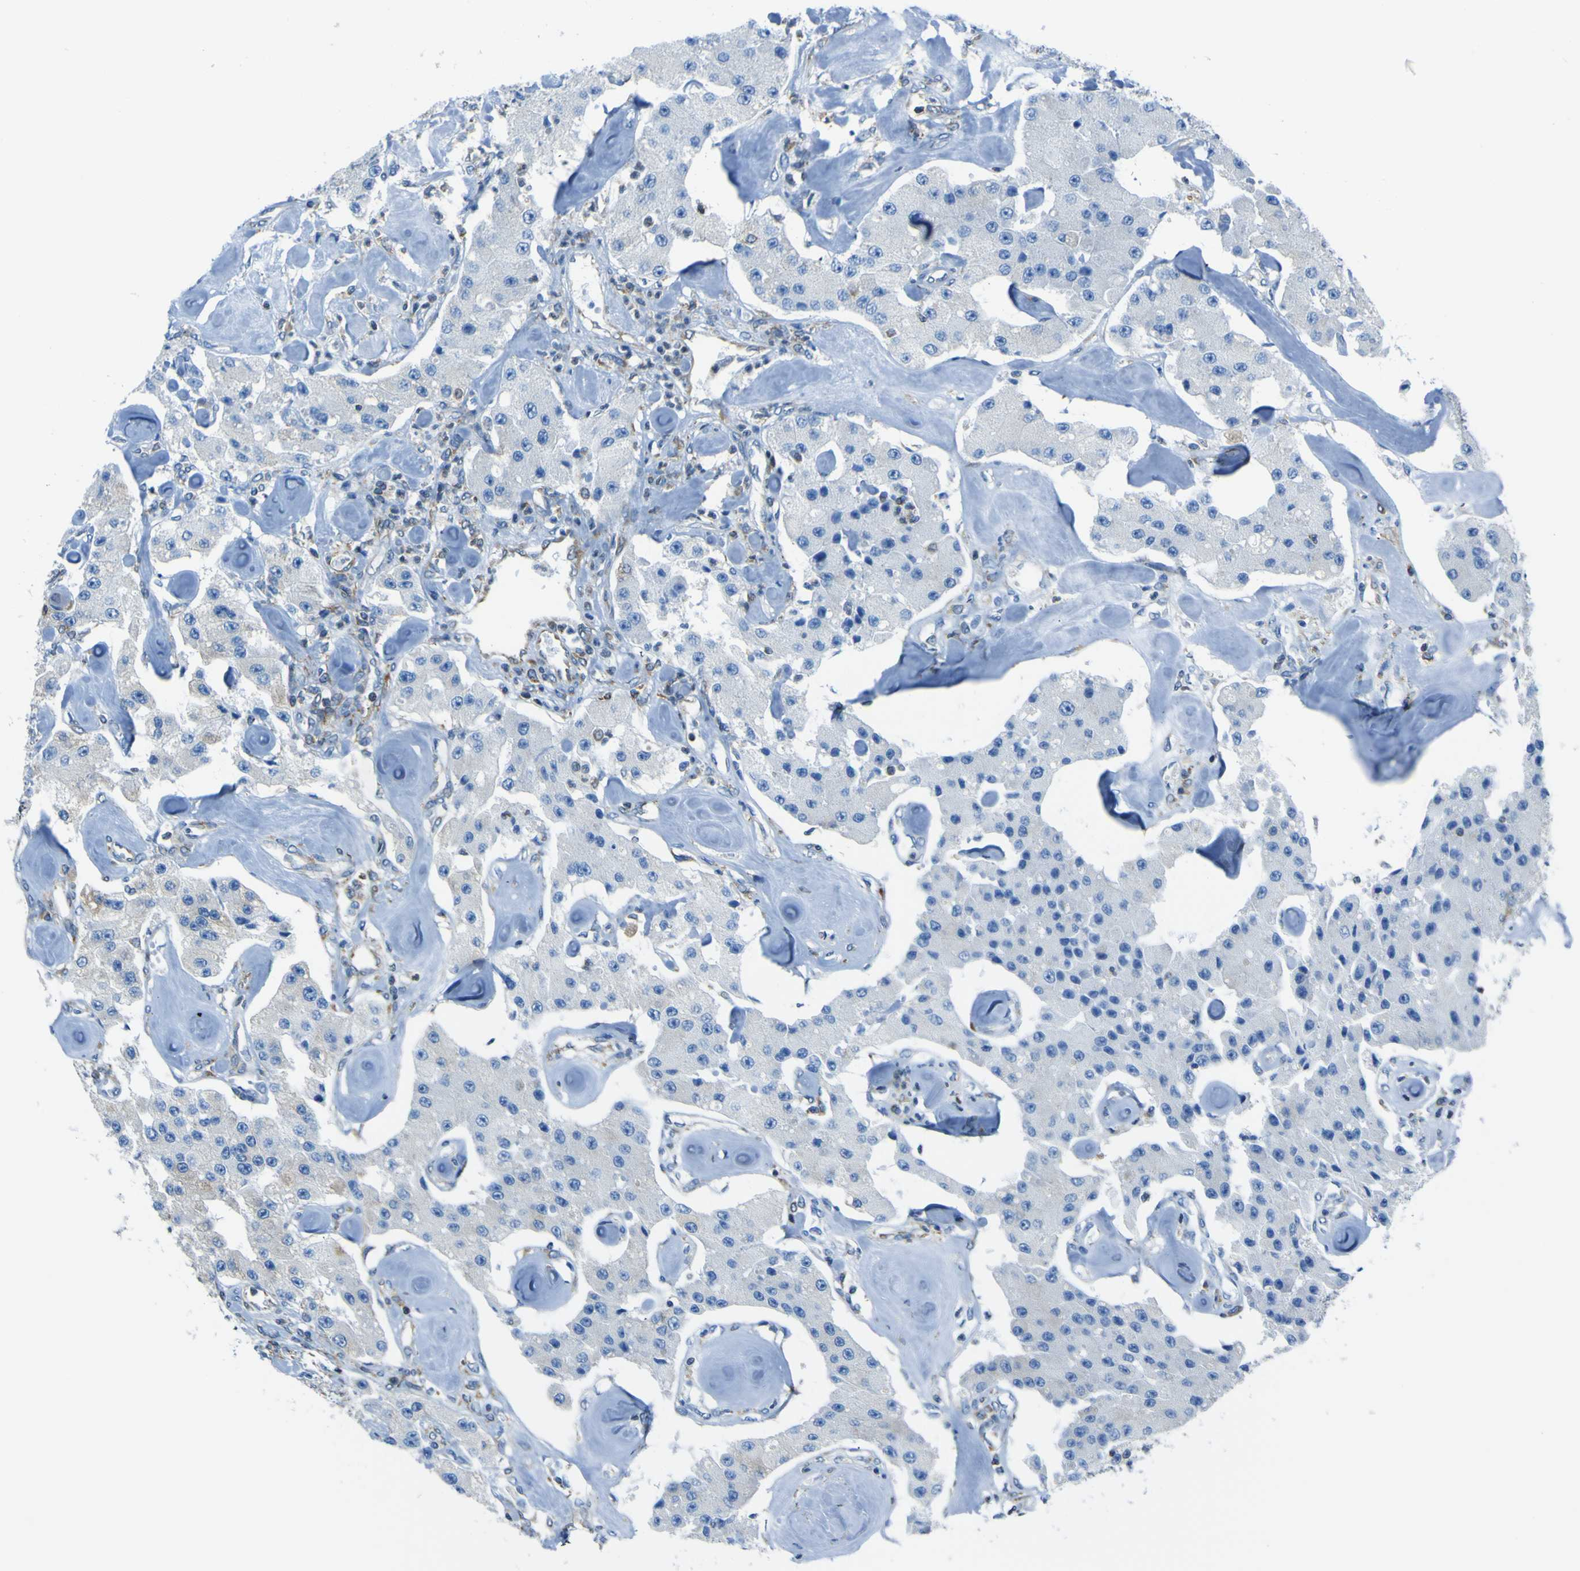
{"staining": {"intensity": "negative", "quantity": "none", "location": "none"}, "tissue": "carcinoid", "cell_type": "Tumor cells", "image_type": "cancer", "snomed": [{"axis": "morphology", "description": "Carcinoid, malignant, NOS"}, {"axis": "topography", "description": "Pancreas"}], "caption": "Human malignant carcinoid stained for a protein using immunohistochemistry exhibits no positivity in tumor cells.", "gene": "STIM1", "patient": {"sex": "male", "age": 41}}